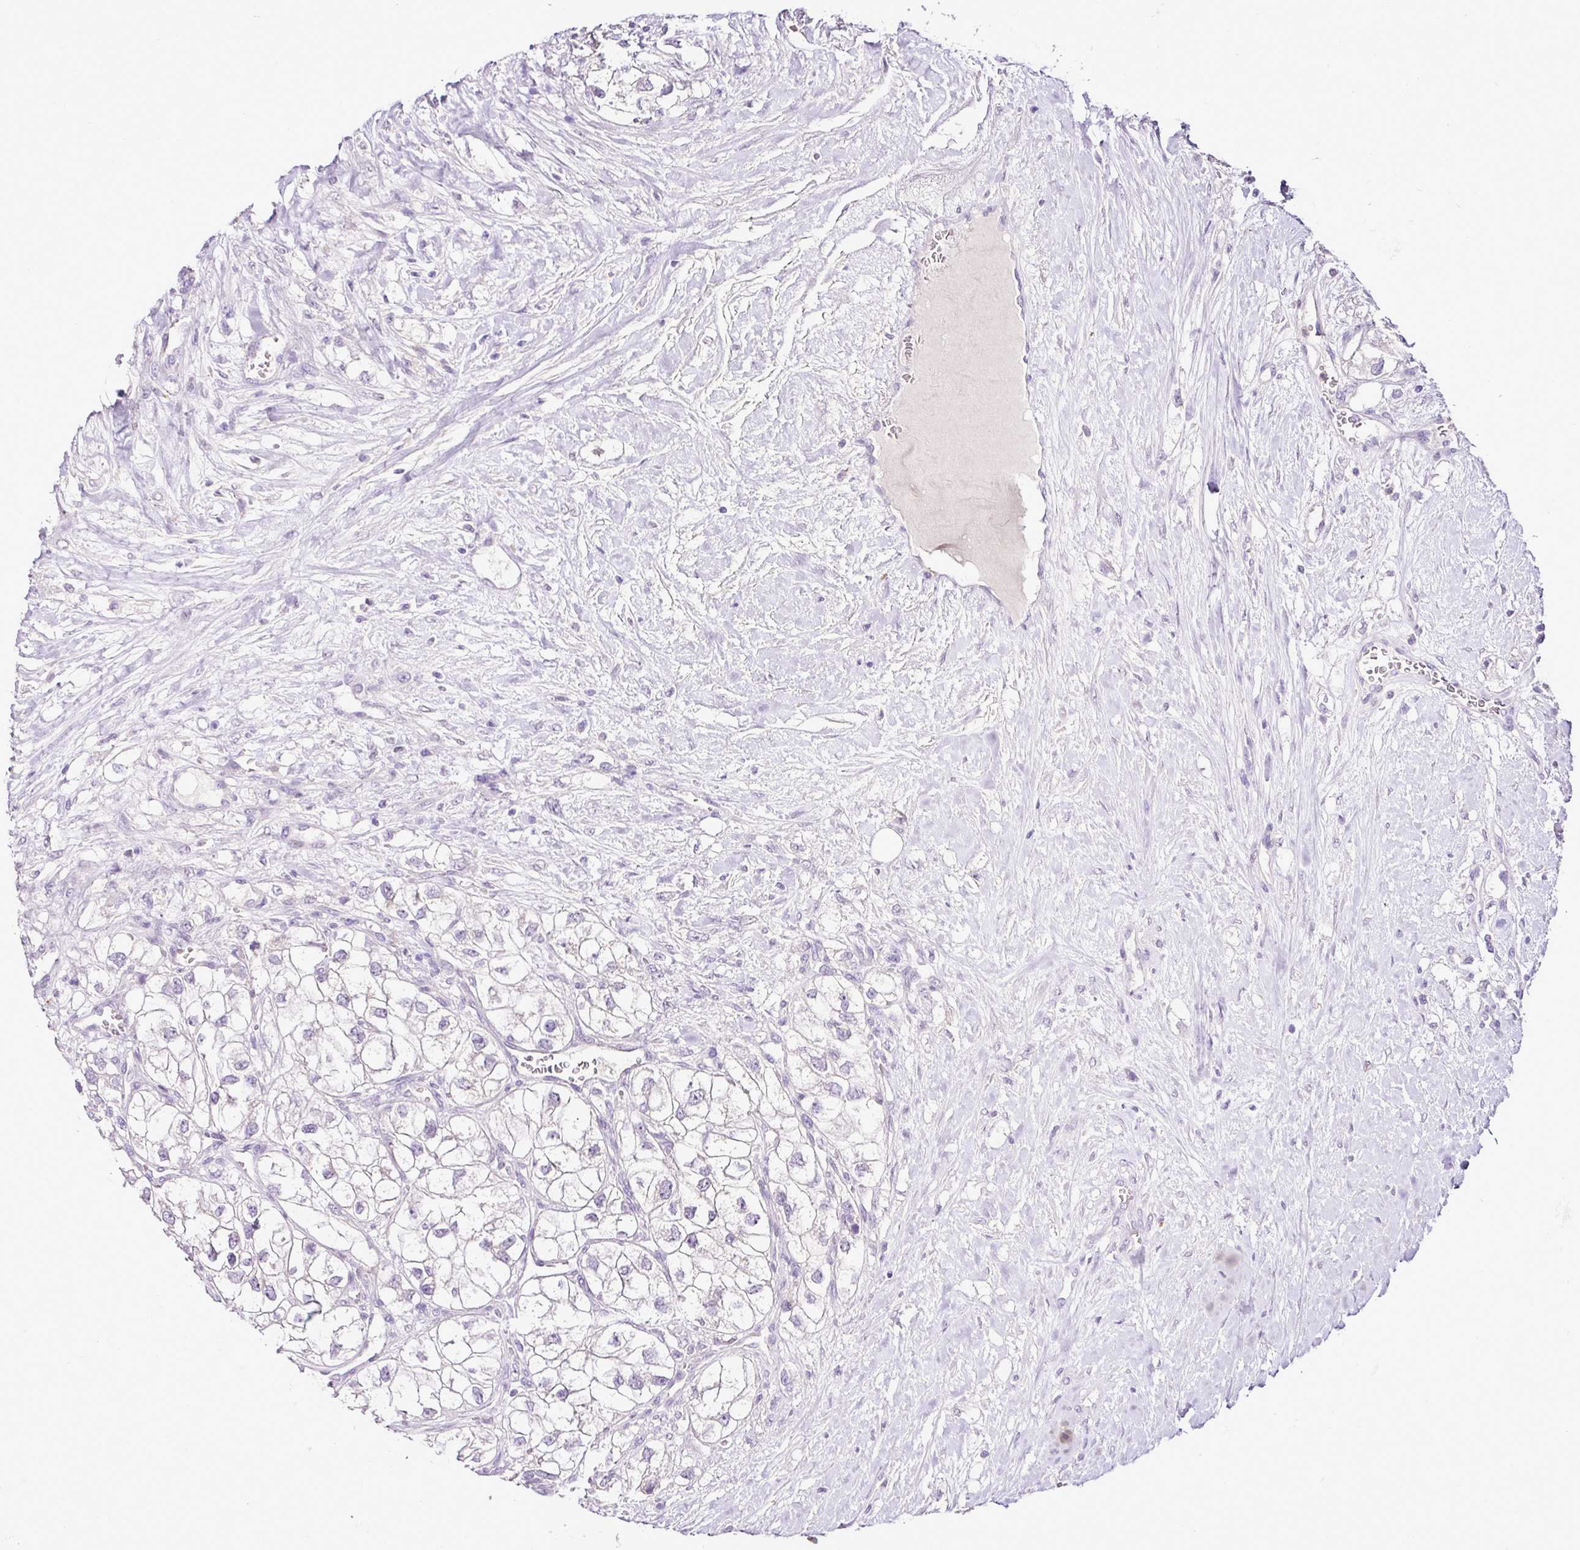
{"staining": {"intensity": "negative", "quantity": "none", "location": "none"}, "tissue": "renal cancer", "cell_type": "Tumor cells", "image_type": "cancer", "snomed": [{"axis": "morphology", "description": "Adenocarcinoma, NOS"}, {"axis": "topography", "description": "Kidney"}], "caption": "There is no significant positivity in tumor cells of renal cancer (adenocarcinoma).", "gene": "ESR1", "patient": {"sex": "male", "age": 59}}